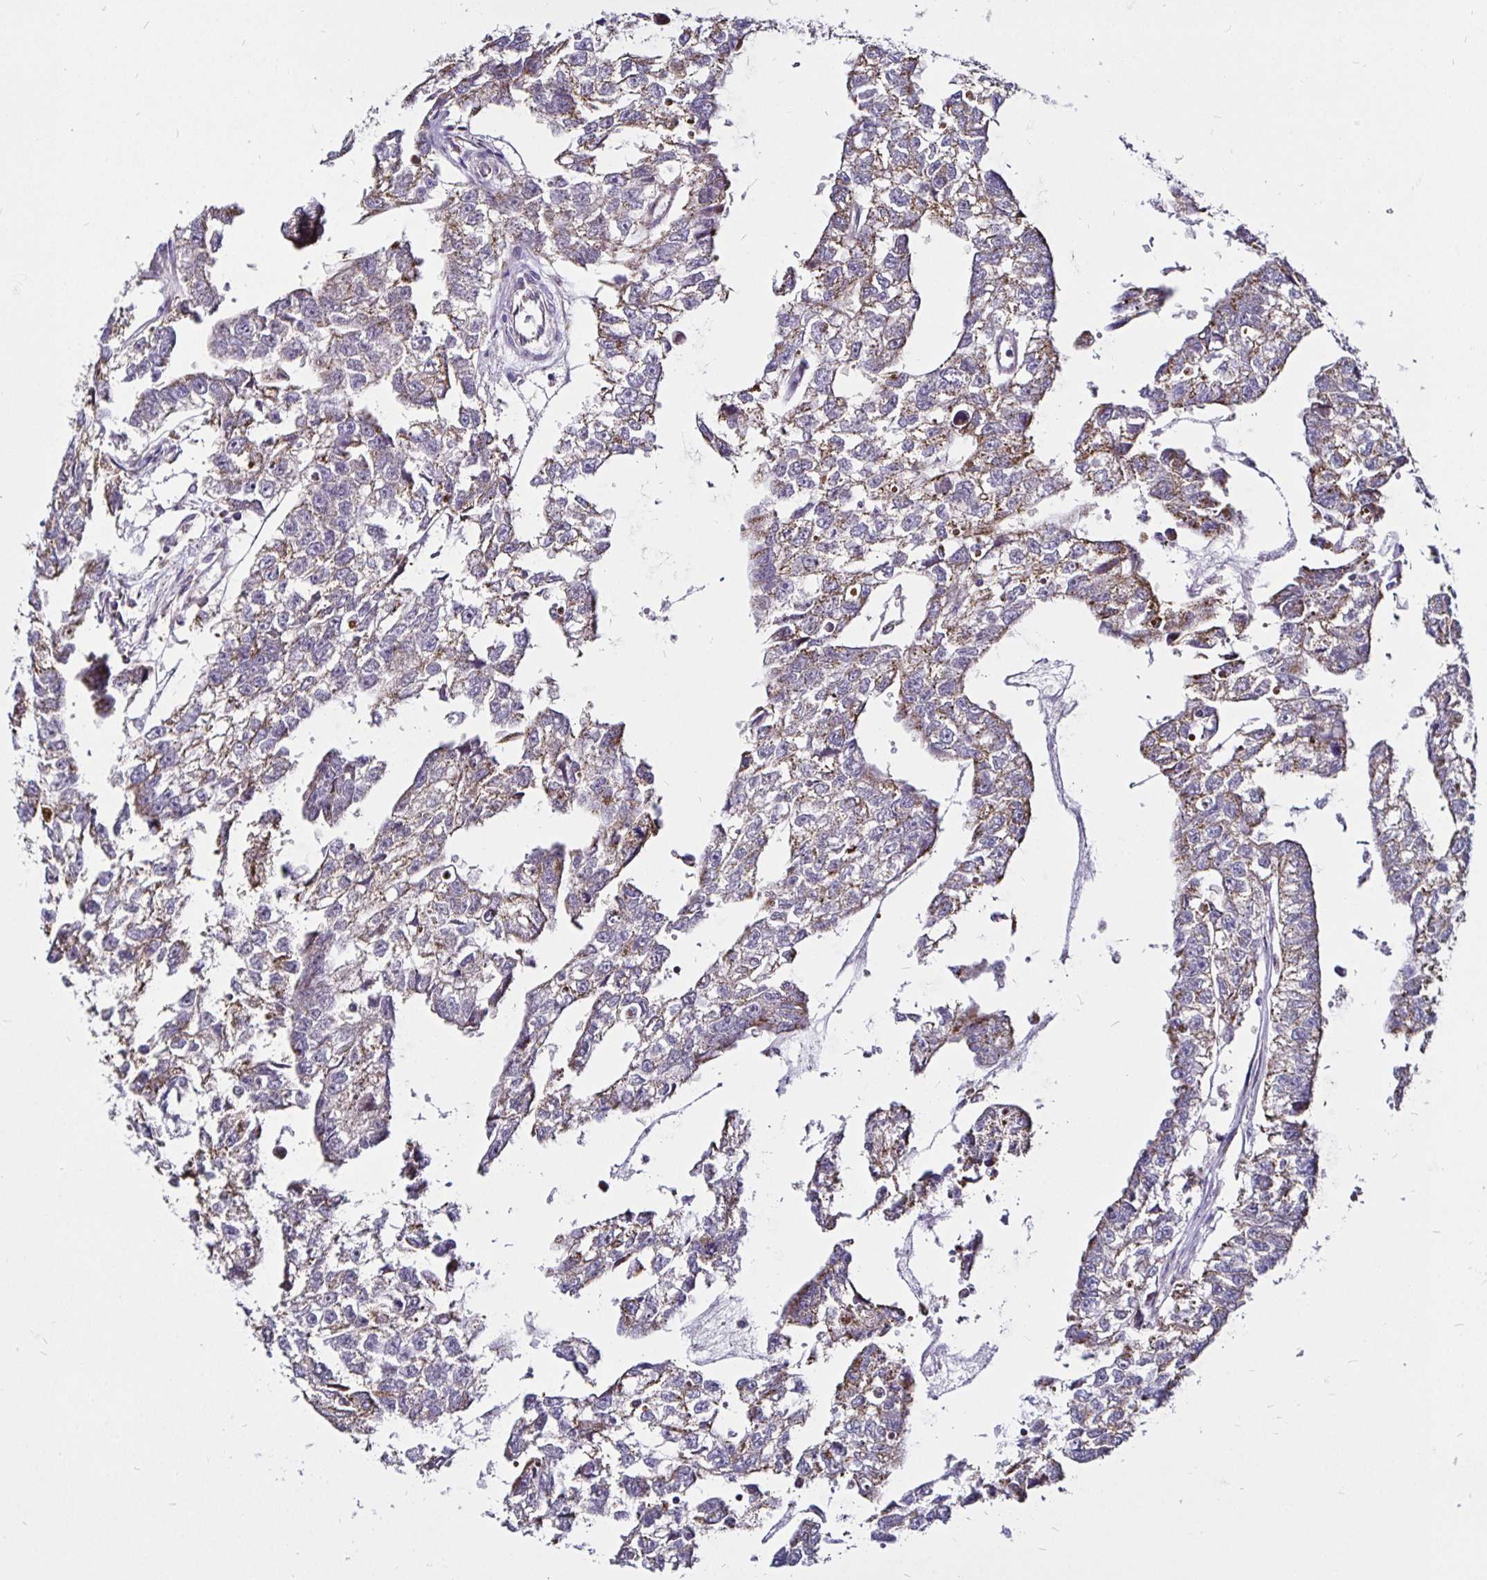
{"staining": {"intensity": "weak", "quantity": "25%-75%", "location": "cytoplasmic/membranous"}, "tissue": "testis cancer", "cell_type": "Tumor cells", "image_type": "cancer", "snomed": [{"axis": "morphology", "description": "Carcinoma, Embryonal, NOS"}, {"axis": "morphology", "description": "Teratoma, malignant, NOS"}, {"axis": "topography", "description": "Testis"}], "caption": "The immunohistochemical stain shows weak cytoplasmic/membranous staining in tumor cells of embryonal carcinoma (testis) tissue.", "gene": "PGAM2", "patient": {"sex": "male", "age": 44}}